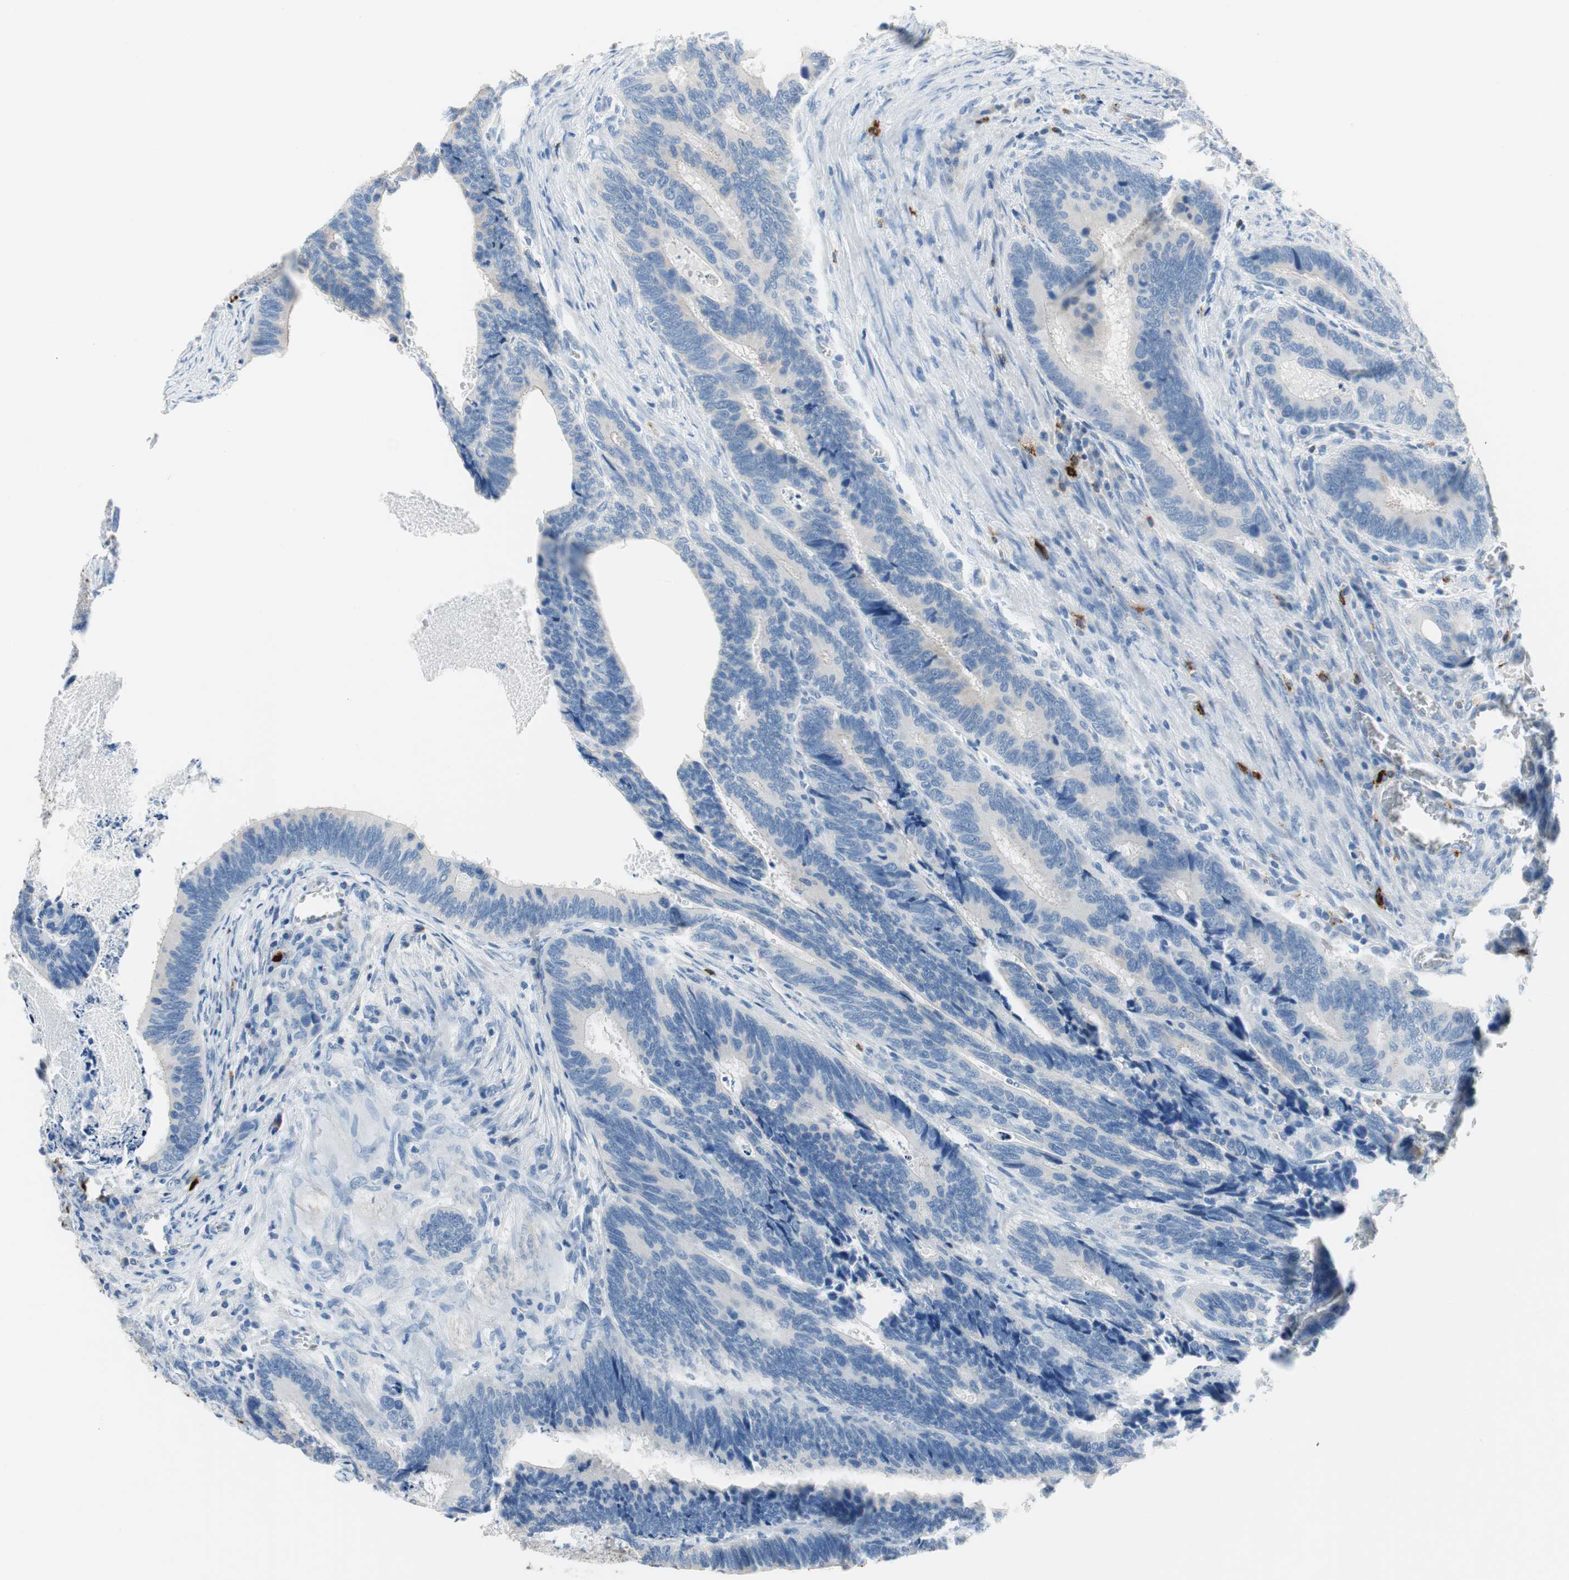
{"staining": {"intensity": "negative", "quantity": "none", "location": "none"}, "tissue": "colorectal cancer", "cell_type": "Tumor cells", "image_type": "cancer", "snomed": [{"axis": "morphology", "description": "Adenocarcinoma, NOS"}, {"axis": "topography", "description": "Colon"}], "caption": "DAB (3,3'-diaminobenzidine) immunohistochemical staining of adenocarcinoma (colorectal) displays no significant positivity in tumor cells.", "gene": "CPA3", "patient": {"sex": "male", "age": 72}}